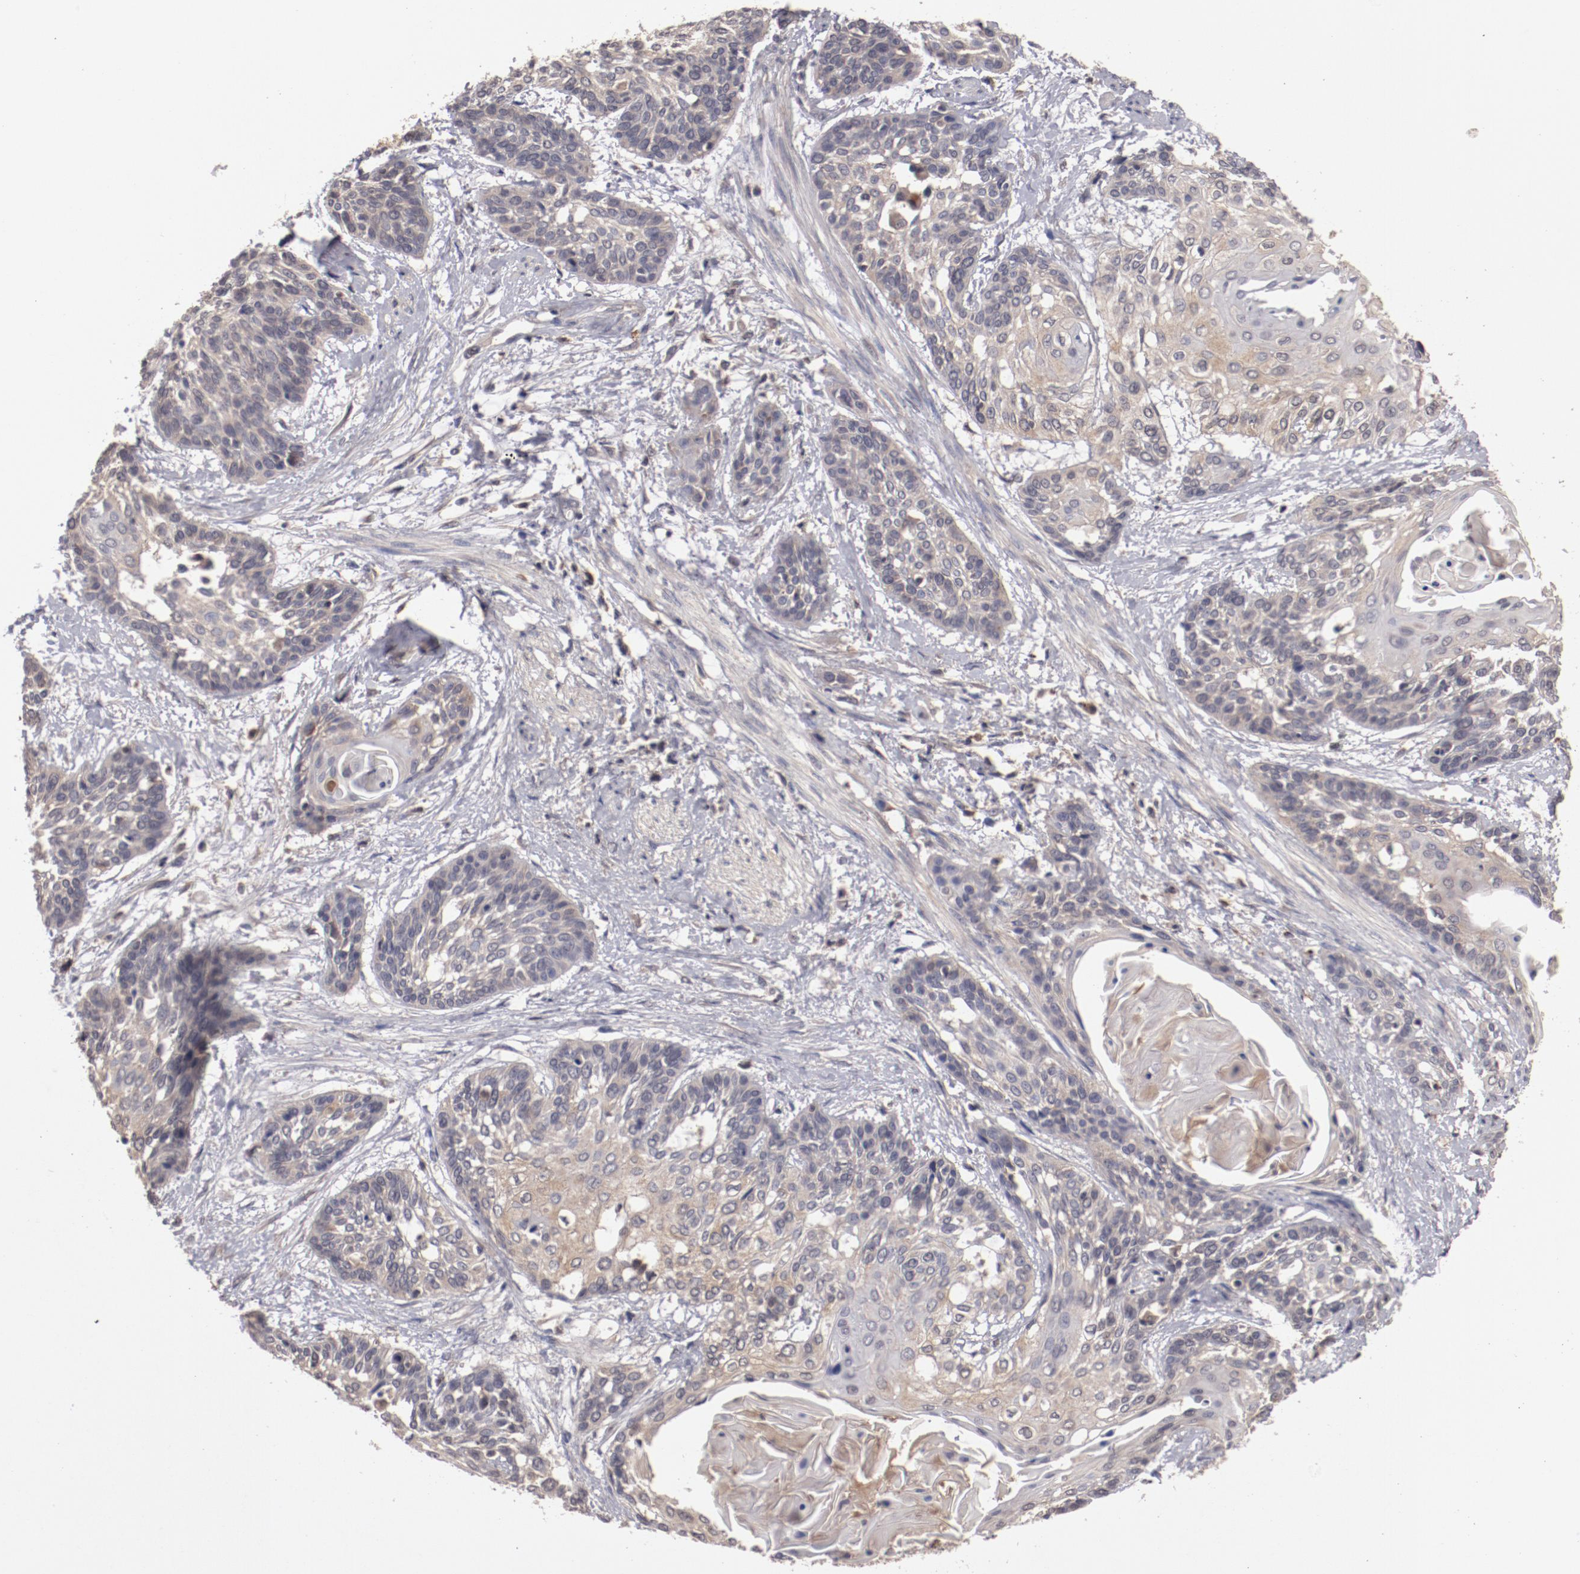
{"staining": {"intensity": "weak", "quantity": "<25%", "location": "cytoplasmic/membranous"}, "tissue": "cervical cancer", "cell_type": "Tumor cells", "image_type": "cancer", "snomed": [{"axis": "morphology", "description": "Squamous cell carcinoma, NOS"}, {"axis": "topography", "description": "Cervix"}], "caption": "Tumor cells are negative for brown protein staining in squamous cell carcinoma (cervical). Brightfield microscopy of immunohistochemistry stained with DAB (3,3'-diaminobenzidine) (brown) and hematoxylin (blue), captured at high magnification.", "gene": "CP", "patient": {"sex": "female", "age": 57}}